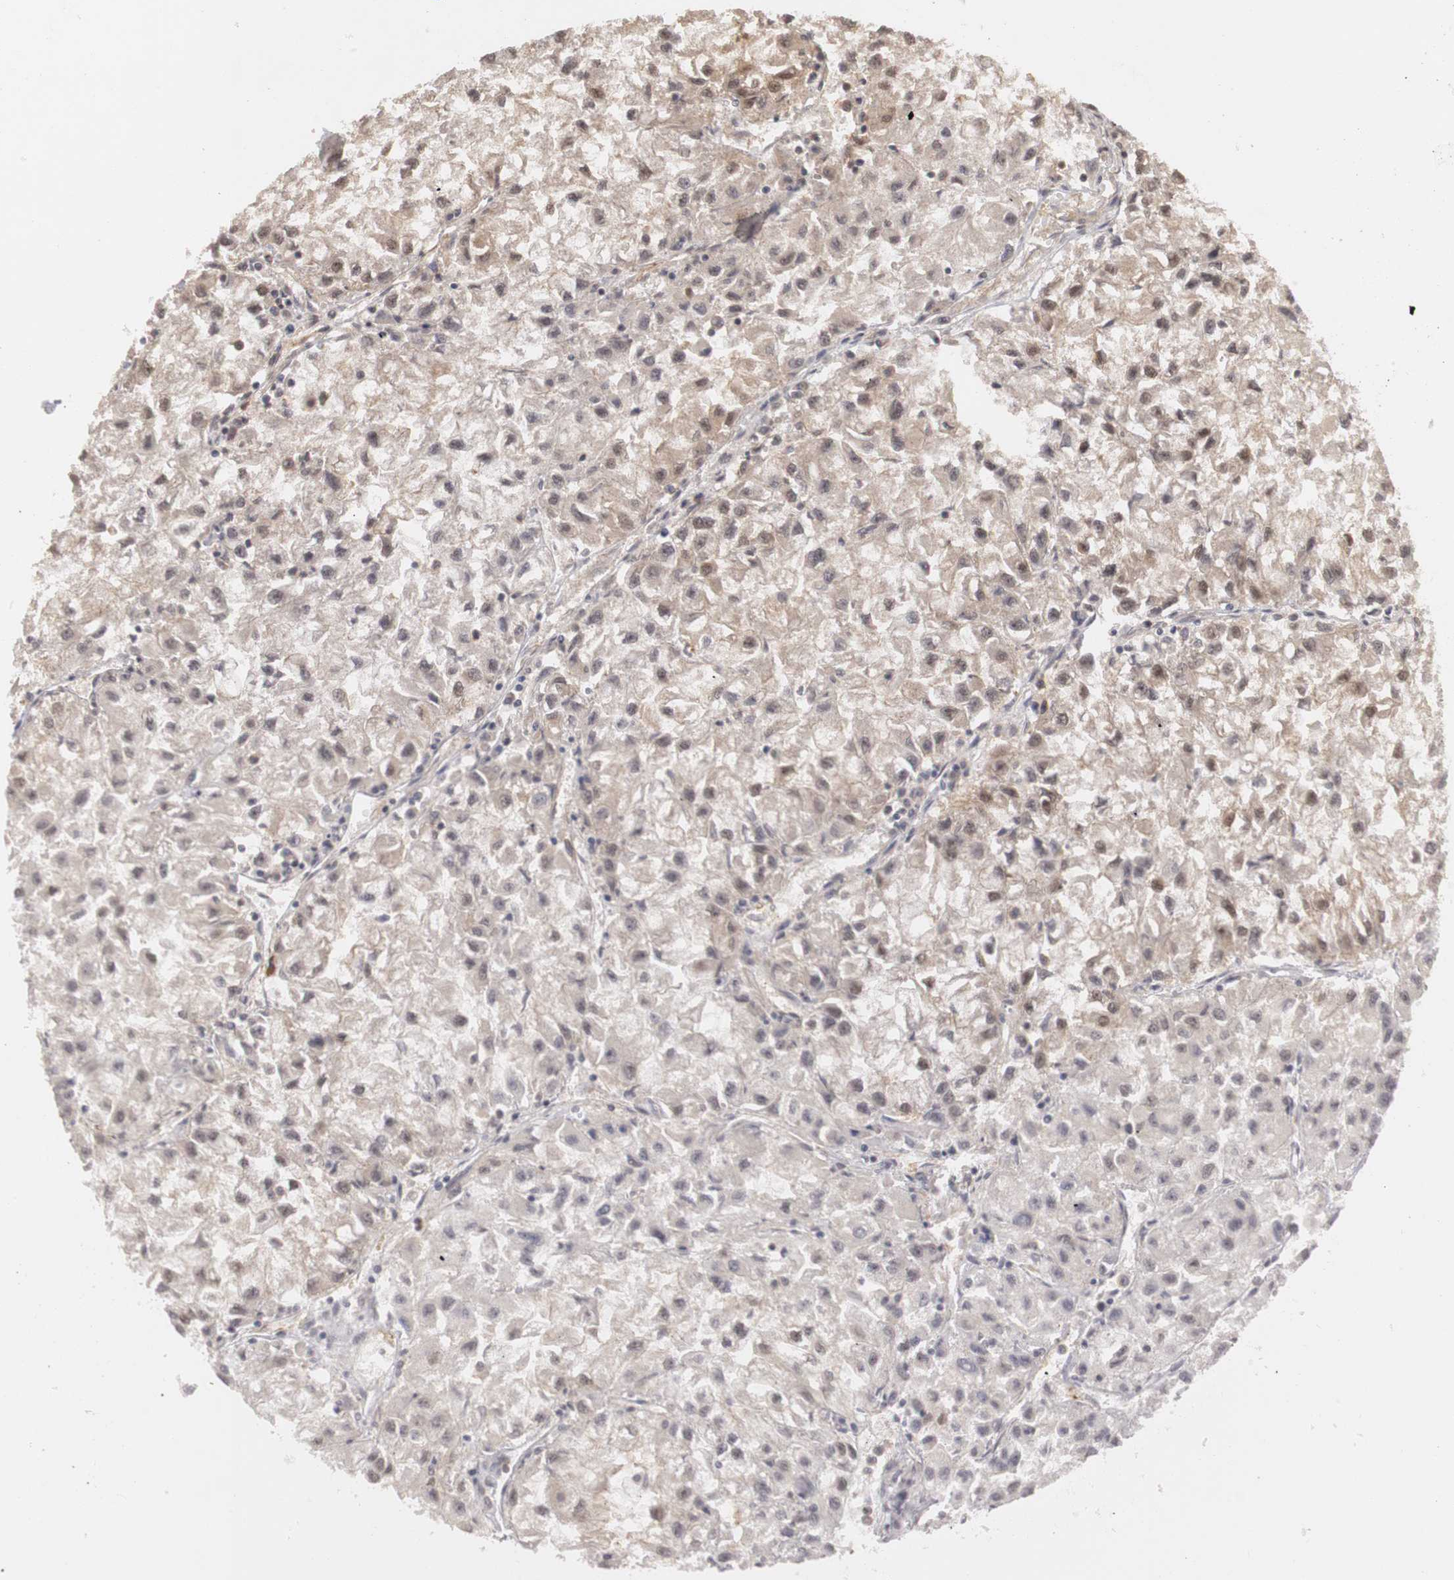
{"staining": {"intensity": "weak", "quantity": "25%-75%", "location": "cytoplasmic/membranous"}, "tissue": "renal cancer", "cell_type": "Tumor cells", "image_type": "cancer", "snomed": [{"axis": "morphology", "description": "Adenocarcinoma, NOS"}, {"axis": "topography", "description": "Kidney"}], "caption": "Adenocarcinoma (renal) was stained to show a protein in brown. There is low levels of weak cytoplasmic/membranous staining in about 25%-75% of tumor cells. (IHC, brightfield microscopy, high magnification).", "gene": "PLEKHA1", "patient": {"sex": "male", "age": 59}}